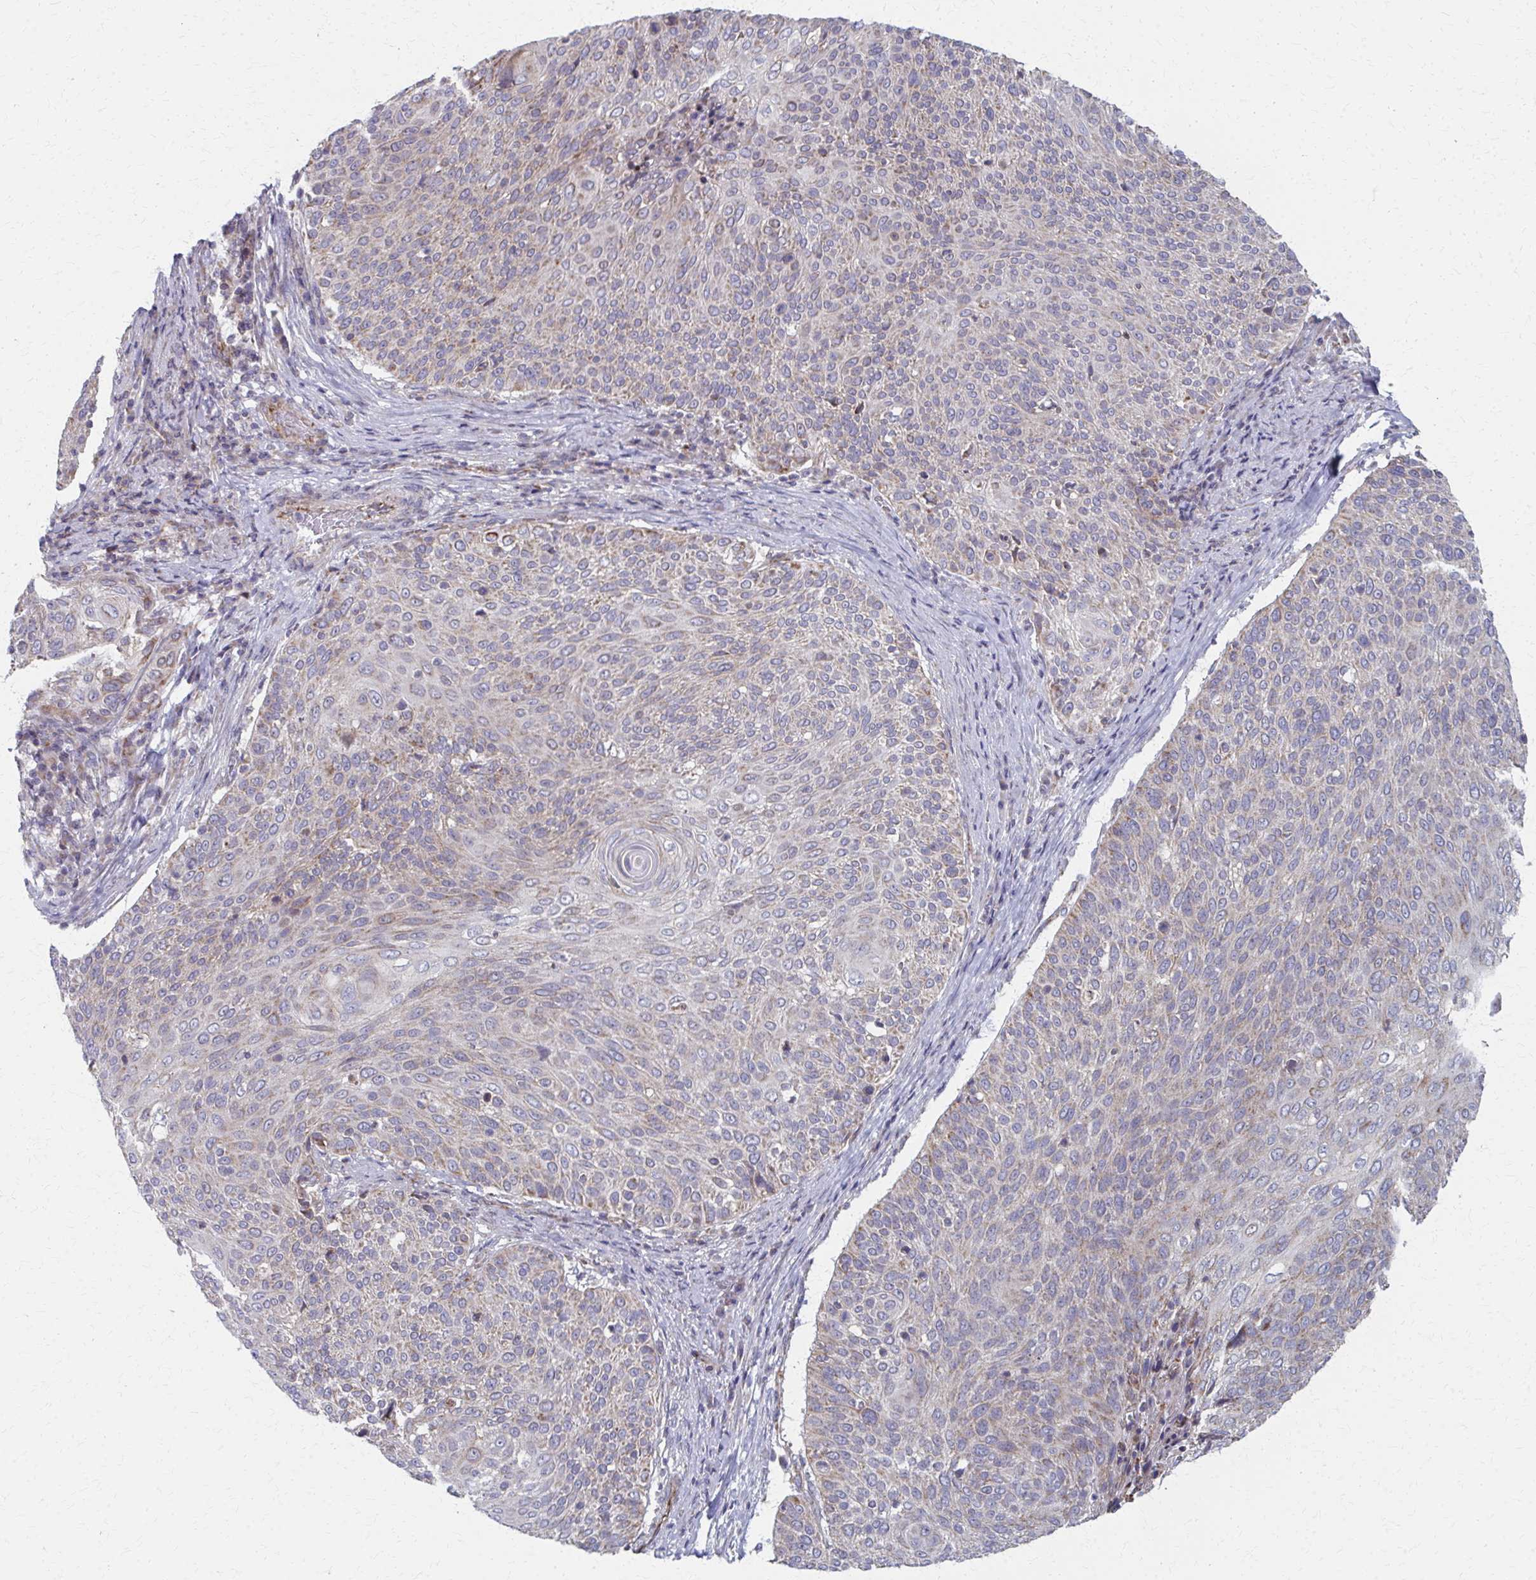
{"staining": {"intensity": "moderate", "quantity": "<25%", "location": "cytoplasmic/membranous"}, "tissue": "cervical cancer", "cell_type": "Tumor cells", "image_type": "cancer", "snomed": [{"axis": "morphology", "description": "Squamous cell carcinoma, NOS"}, {"axis": "topography", "description": "Cervix"}], "caption": "About <25% of tumor cells in human cervical cancer (squamous cell carcinoma) demonstrate moderate cytoplasmic/membranous protein positivity as visualized by brown immunohistochemical staining.", "gene": "FAHD1", "patient": {"sex": "female", "age": 31}}